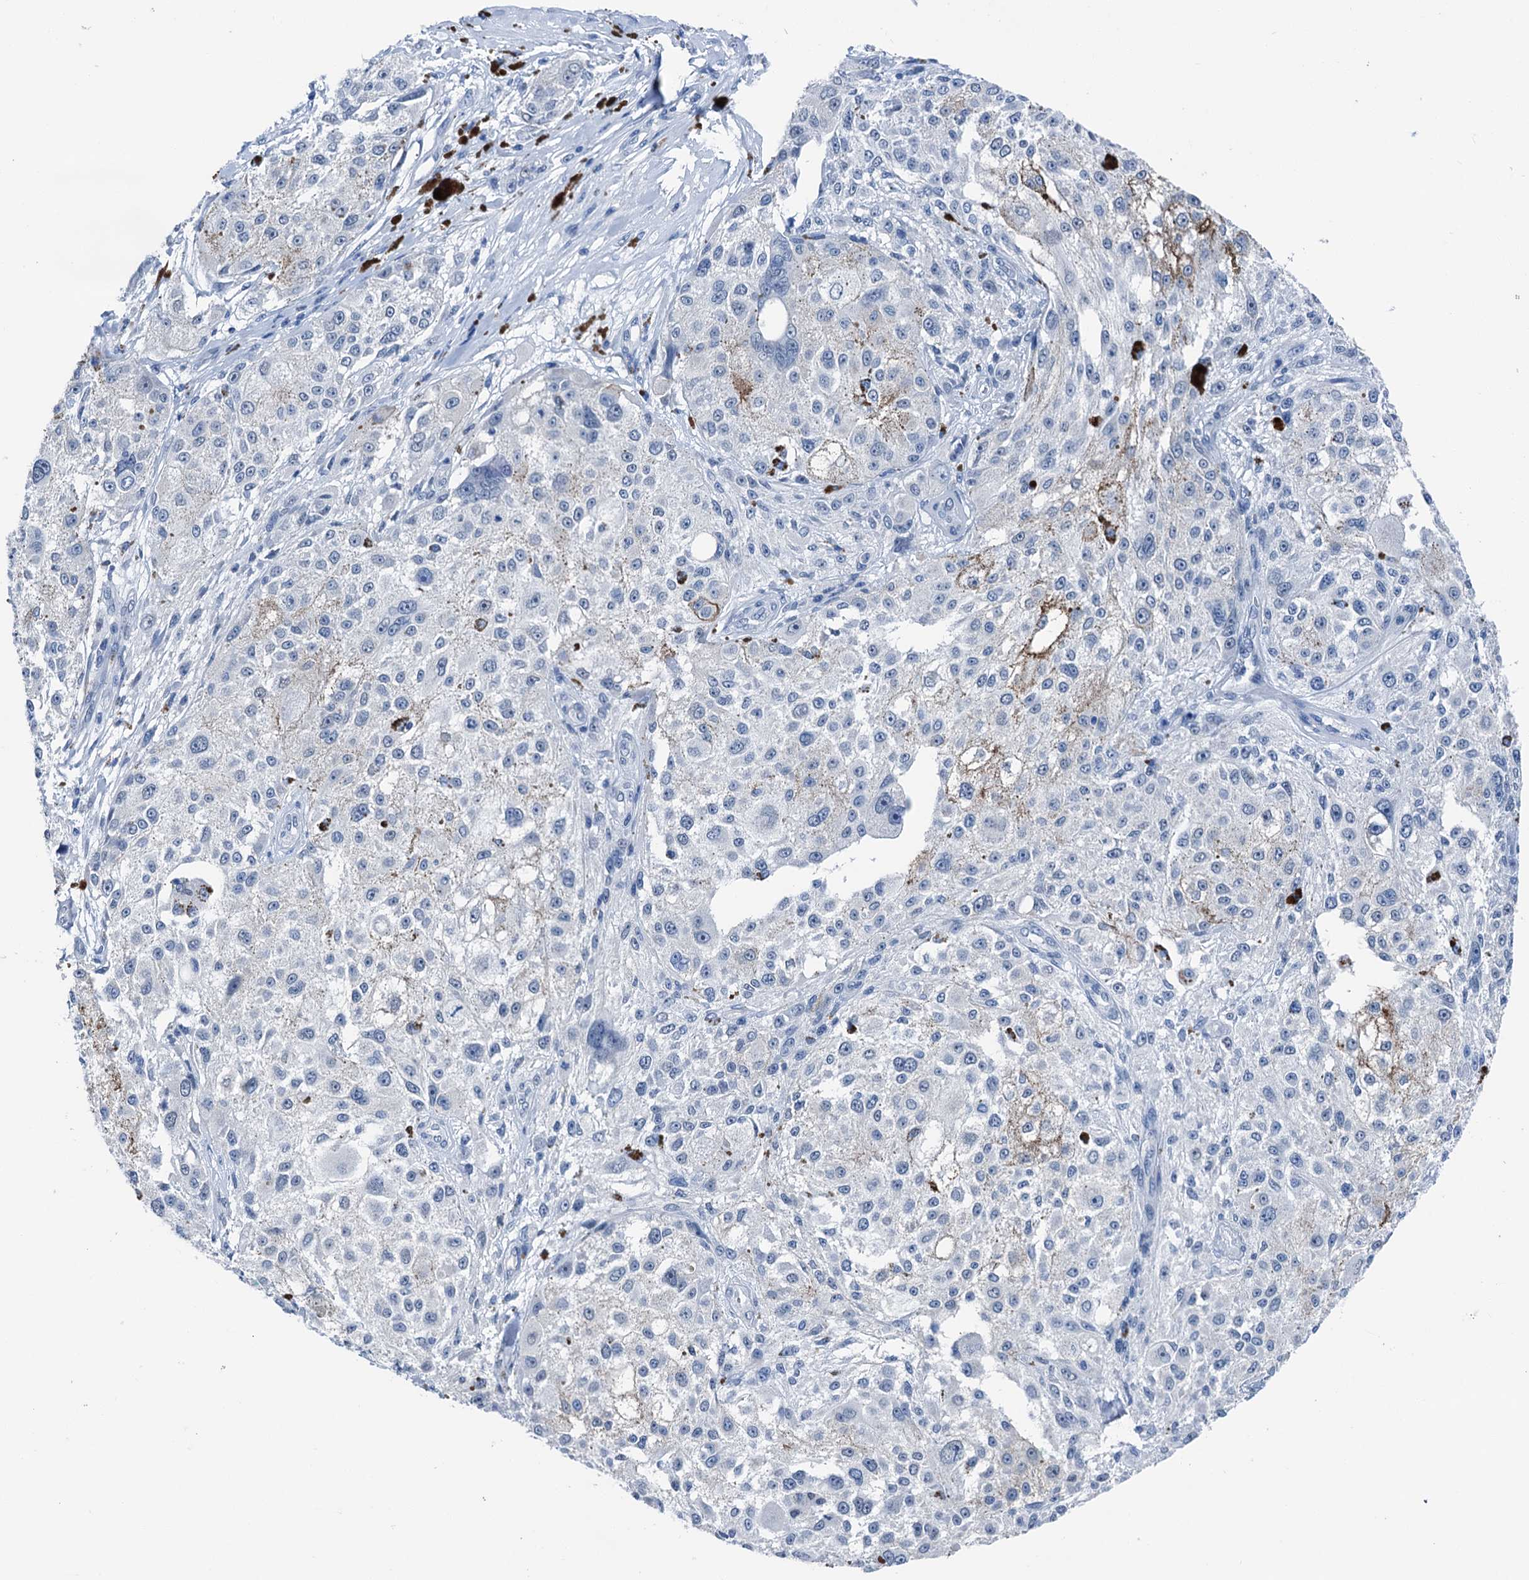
{"staining": {"intensity": "negative", "quantity": "none", "location": "none"}, "tissue": "melanoma", "cell_type": "Tumor cells", "image_type": "cancer", "snomed": [{"axis": "morphology", "description": "Necrosis, NOS"}, {"axis": "morphology", "description": "Malignant melanoma, NOS"}, {"axis": "topography", "description": "Skin"}], "caption": "An immunohistochemistry (IHC) photomicrograph of malignant melanoma is shown. There is no staining in tumor cells of malignant melanoma.", "gene": "CBLN3", "patient": {"sex": "female", "age": 87}}